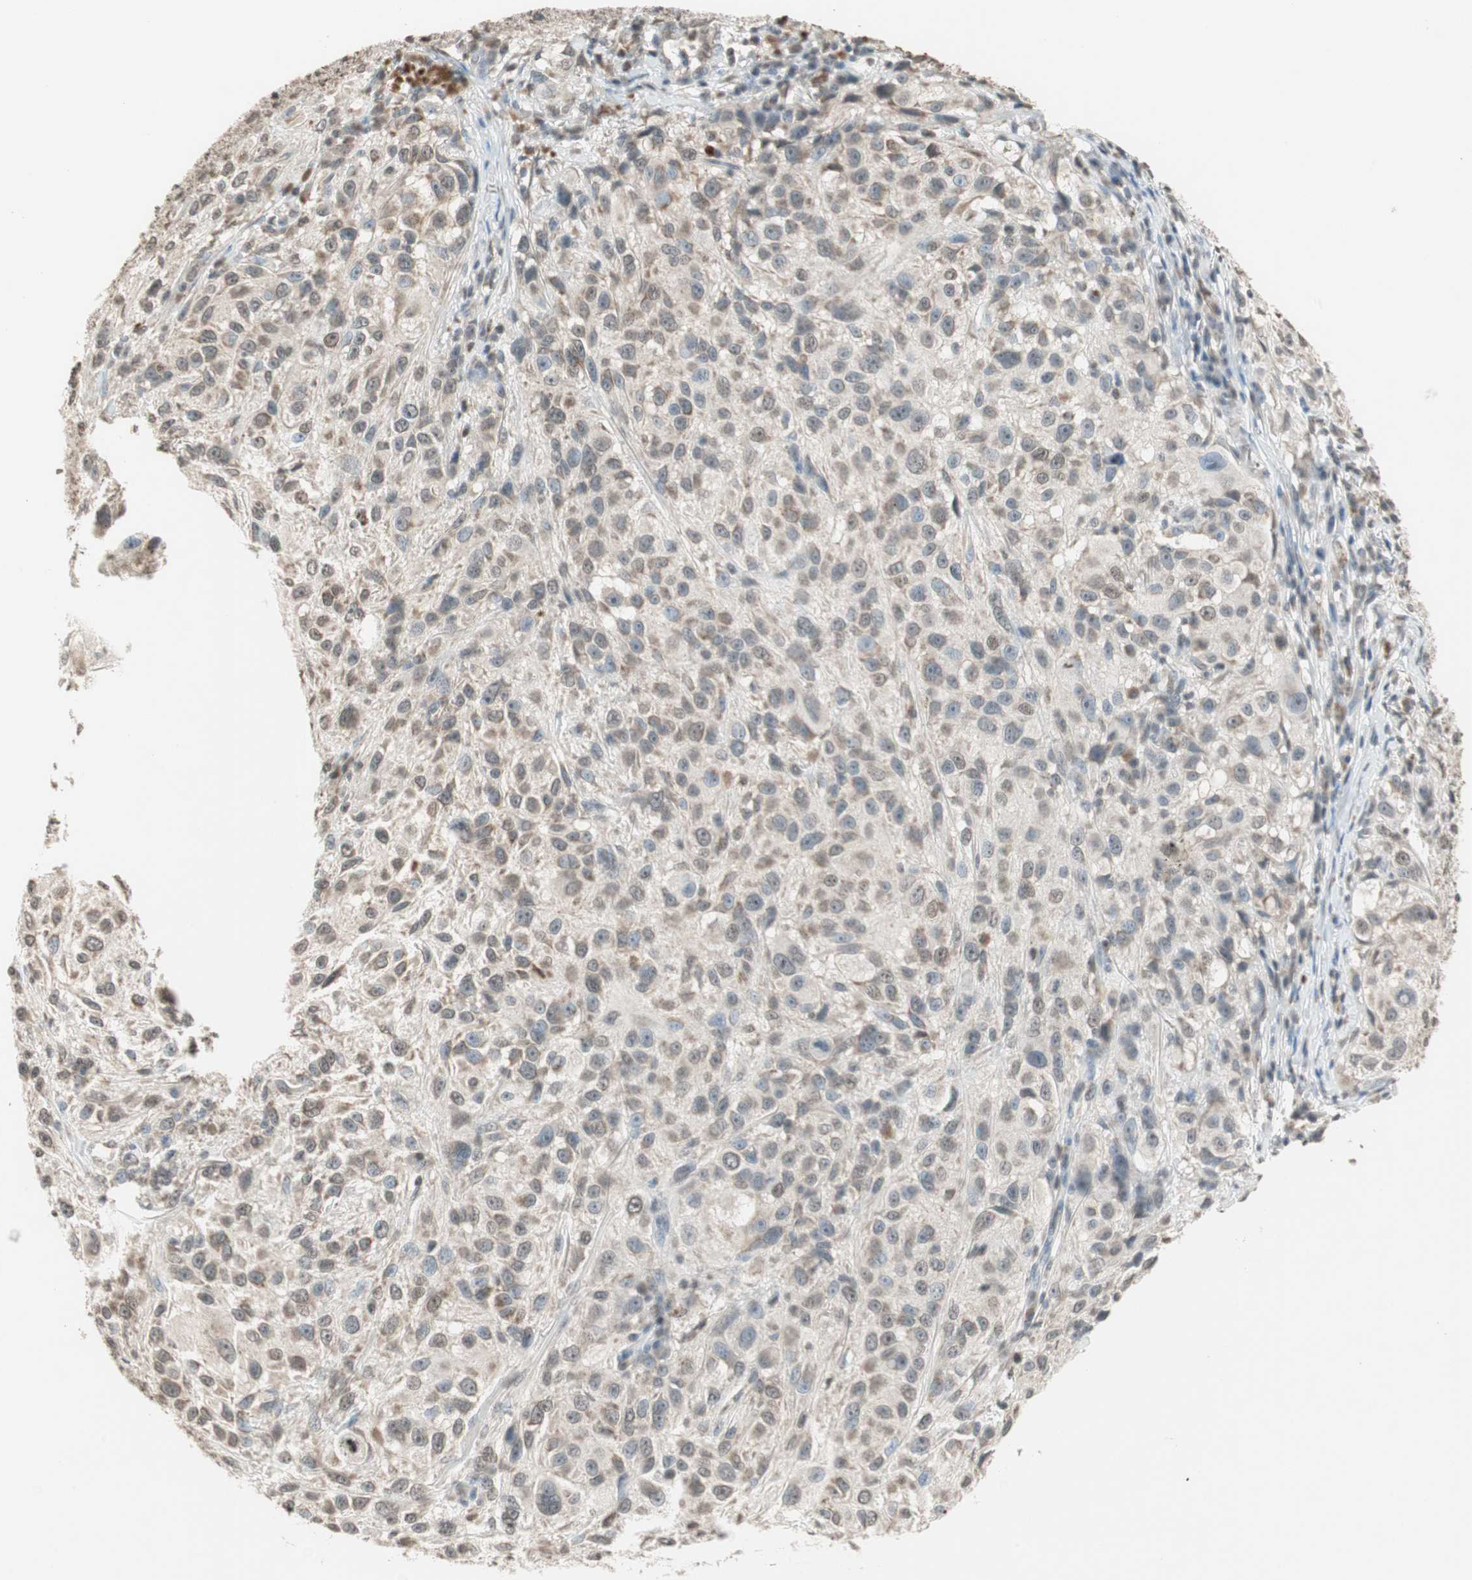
{"staining": {"intensity": "weak", "quantity": "25%-75%", "location": "cytoplasmic/membranous,nuclear"}, "tissue": "melanoma", "cell_type": "Tumor cells", "image_type": "cancer", "snomed": [{"axis": "morphology", "description": "Necrosis, NOS"}, {"axis": "morphology", "description": "Malignant melanoma, NOS"}, {"axis": "topography", "description": "Skin"}], "caption": "Melanoma tissue displays weak cytoplasmic/membranous and nuclear positivity in about 25%-75% of tumor cells", "gene": "PRELID1", "patient": {"sex": "female", "age": 87}}